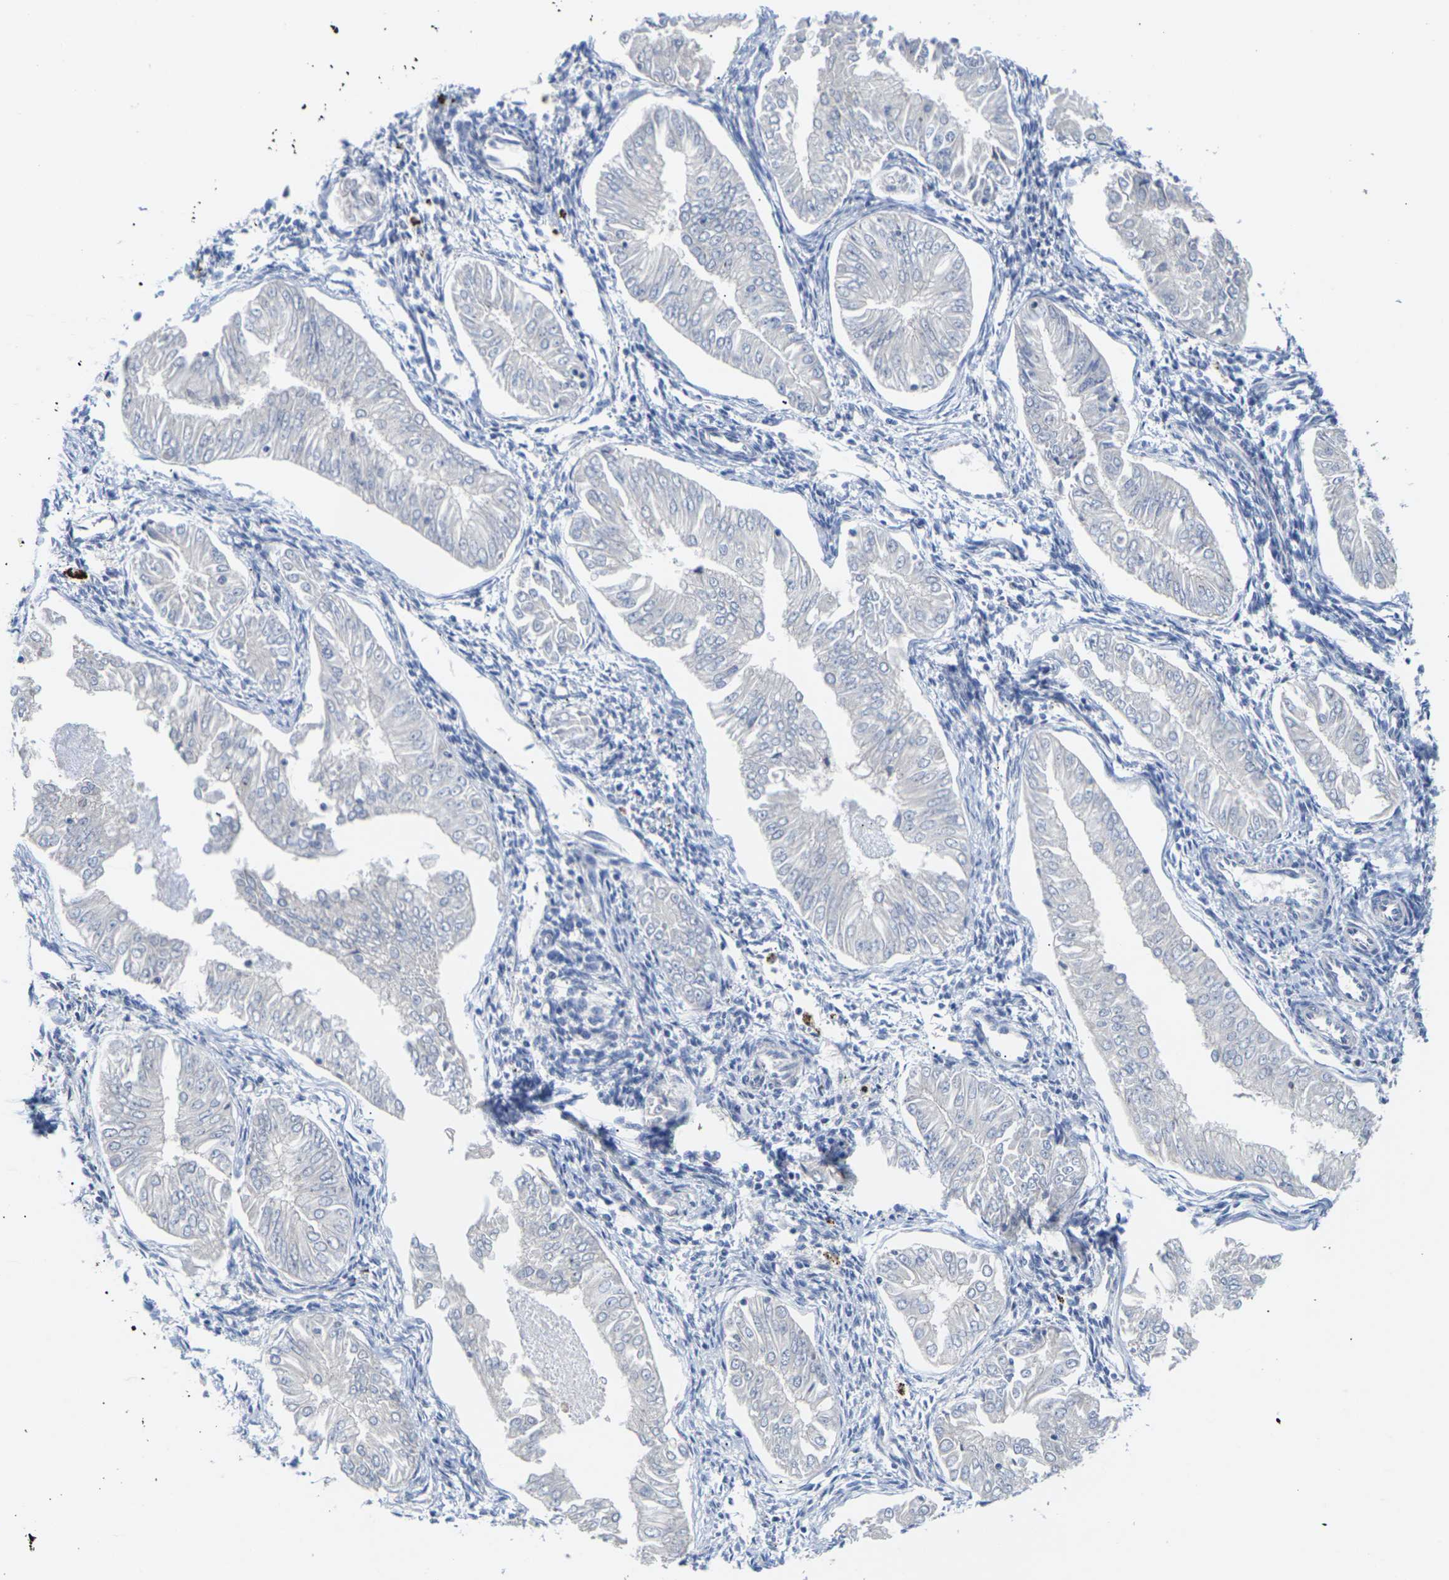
{"staining": {"intensity": "negative", "quantity": "none", "location": "none"}, "tissue": "endometrial cancer", "cell_type": "Tumor cells", "image_type": "cancer", "snomed": [{"axis": "morphology", "description": "Adenocarcinoma, NOS"}, {"axis": "topography", "description": "Endometrium"}], "caption": "Adenocarcinoma (endometrial) was stained to show a protein in brown. There is no significant expression in tumor cells. Nuclei are stained in blue.", "gene": "TMCO4", "patient": {"sex": "female", "age": 53}}